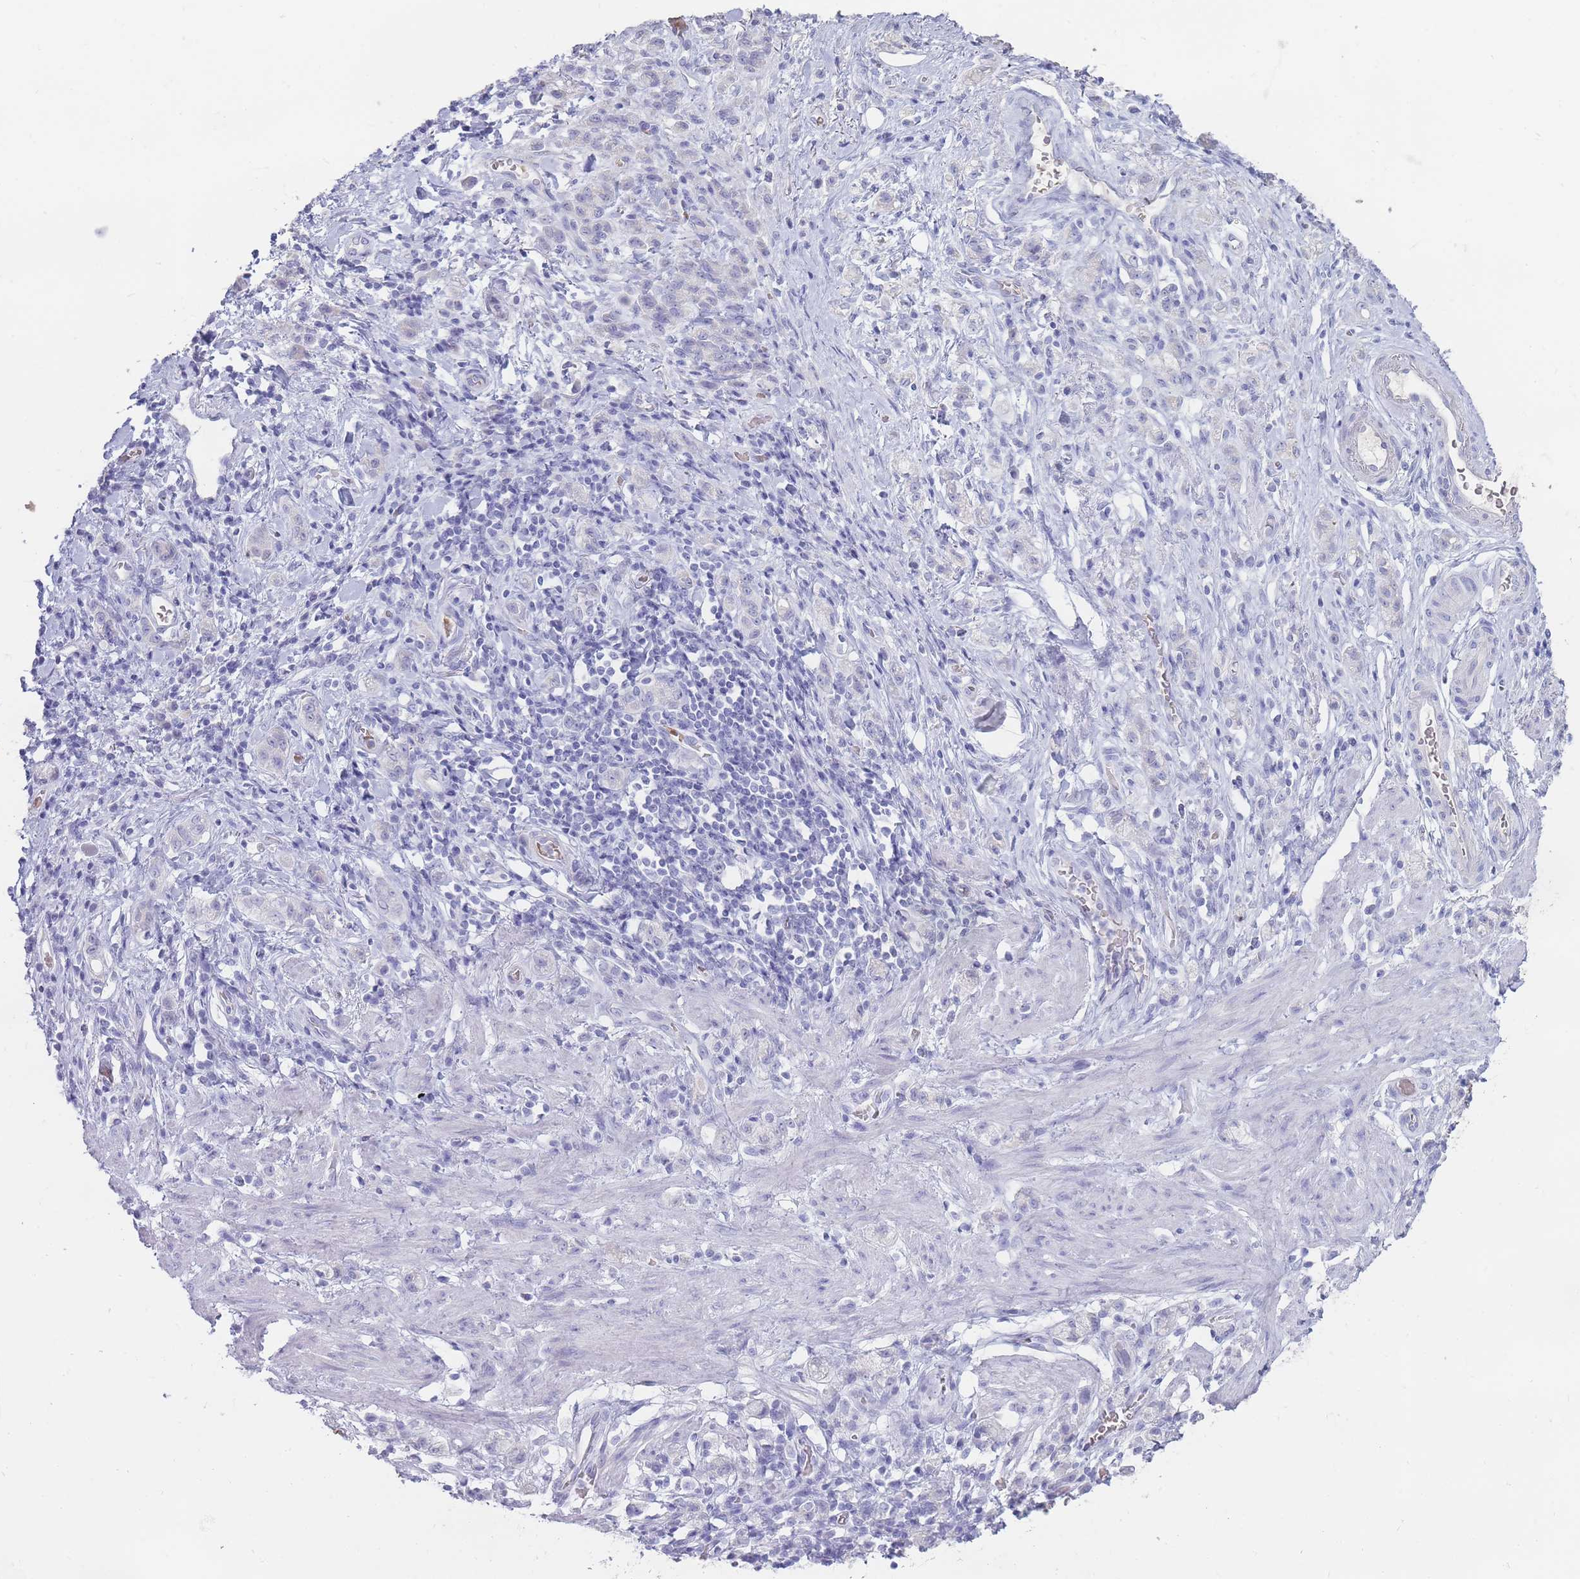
{"staining": {"intensity": "negative", "quantity": "none", "location": "none"}, "tissue": "stomach cancer", "cell_type": "Tumor cells", "image_type": "cancer", "snomed": [{"axis": "morphology", "description": "Adenocarcinoma, NOS"}, {"axis": "topography", "description": "Stomach"}], "caption": "Stomach cancer (adenocarcinoma) stained for a protein using immunohistochemistry reveals no expression tumor cells.", "gene": "HBG2", "patient": {"sex": "male", "age": 77}}